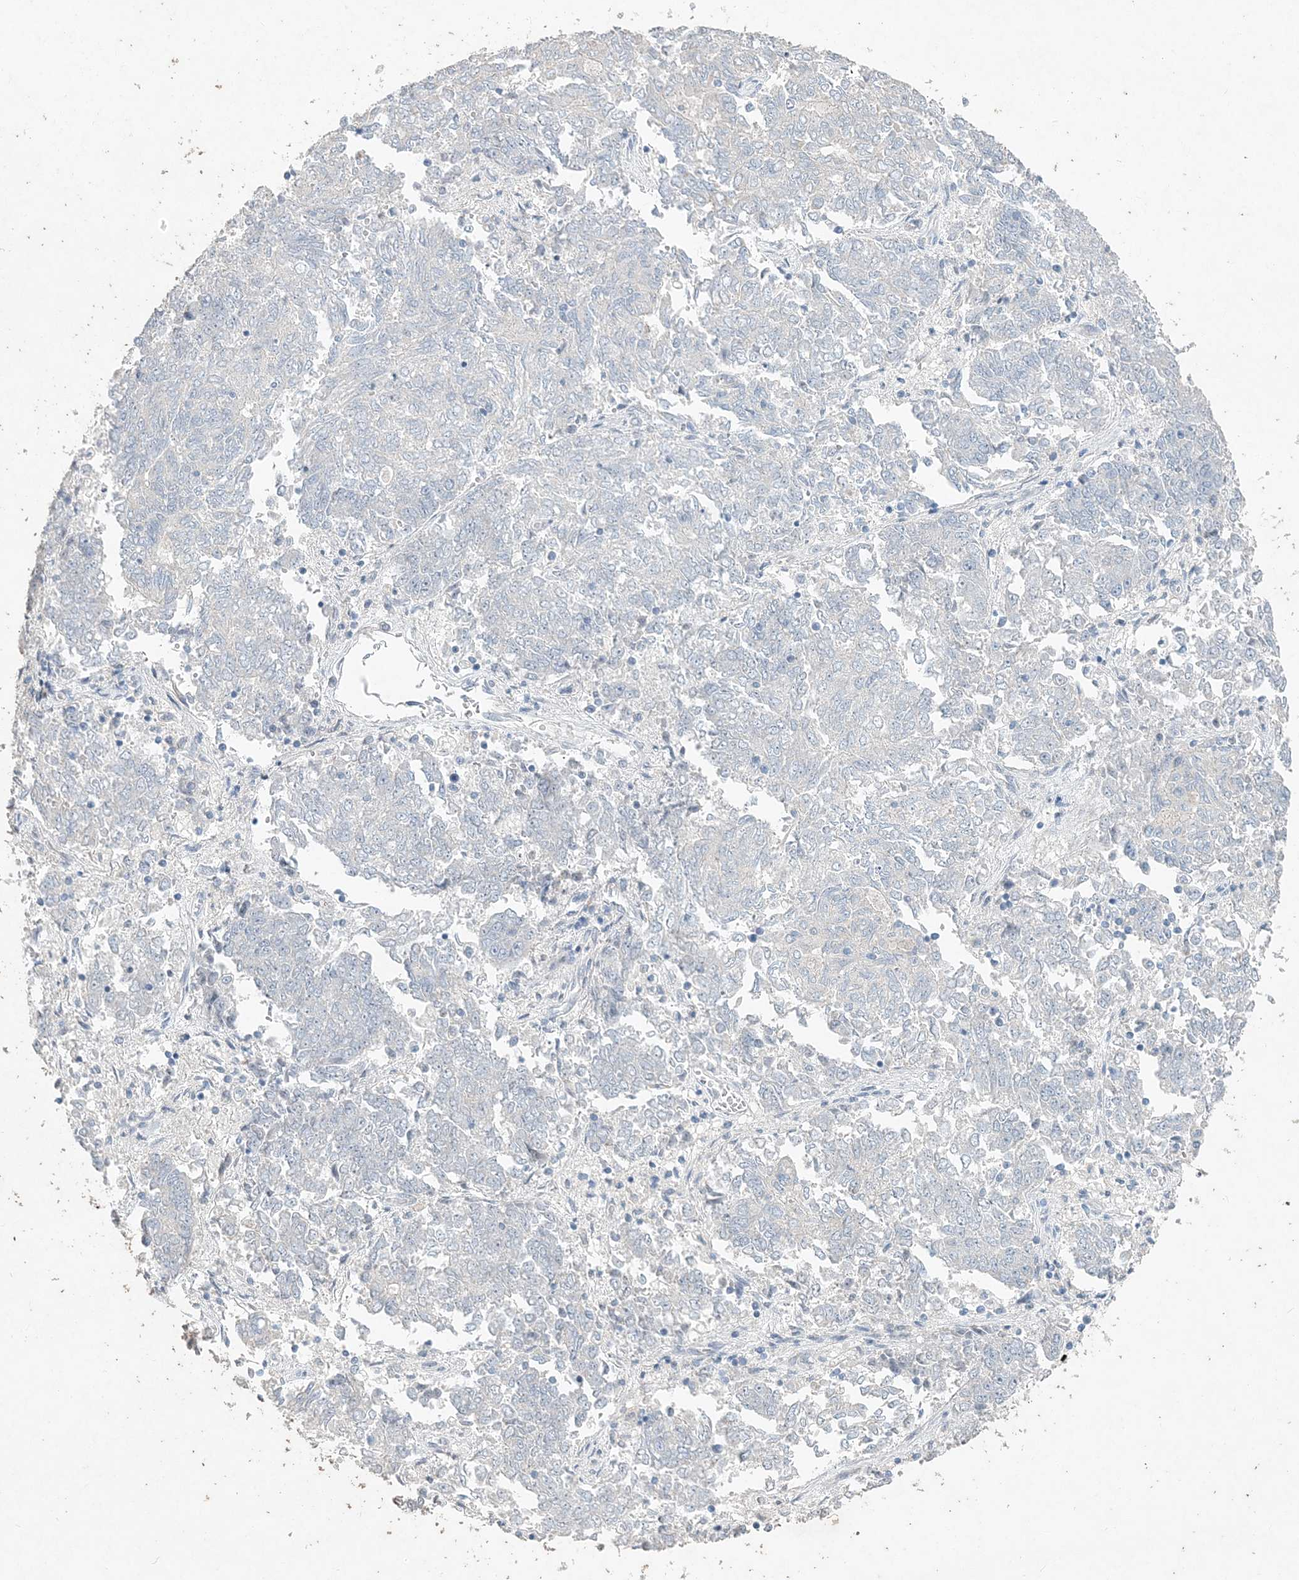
{"staining": {"intensity": "negative", "quantity": "none", "location": "none"}, "tissue": "endometrial cancer", "cell_type": "Tumor cells", "image_type": "cancer", "snomed": [{"axis": "morphology", "description": "Adenocarcinoma, NOS"}, {"axis": "topography", "description": "Endometrium"}], "caption": "Tumor cells show no significant expression in endometrial cancer (adenocarcinoma).", "gene": "DNAH5", "patient": {"sex": "female", "age": 80}}